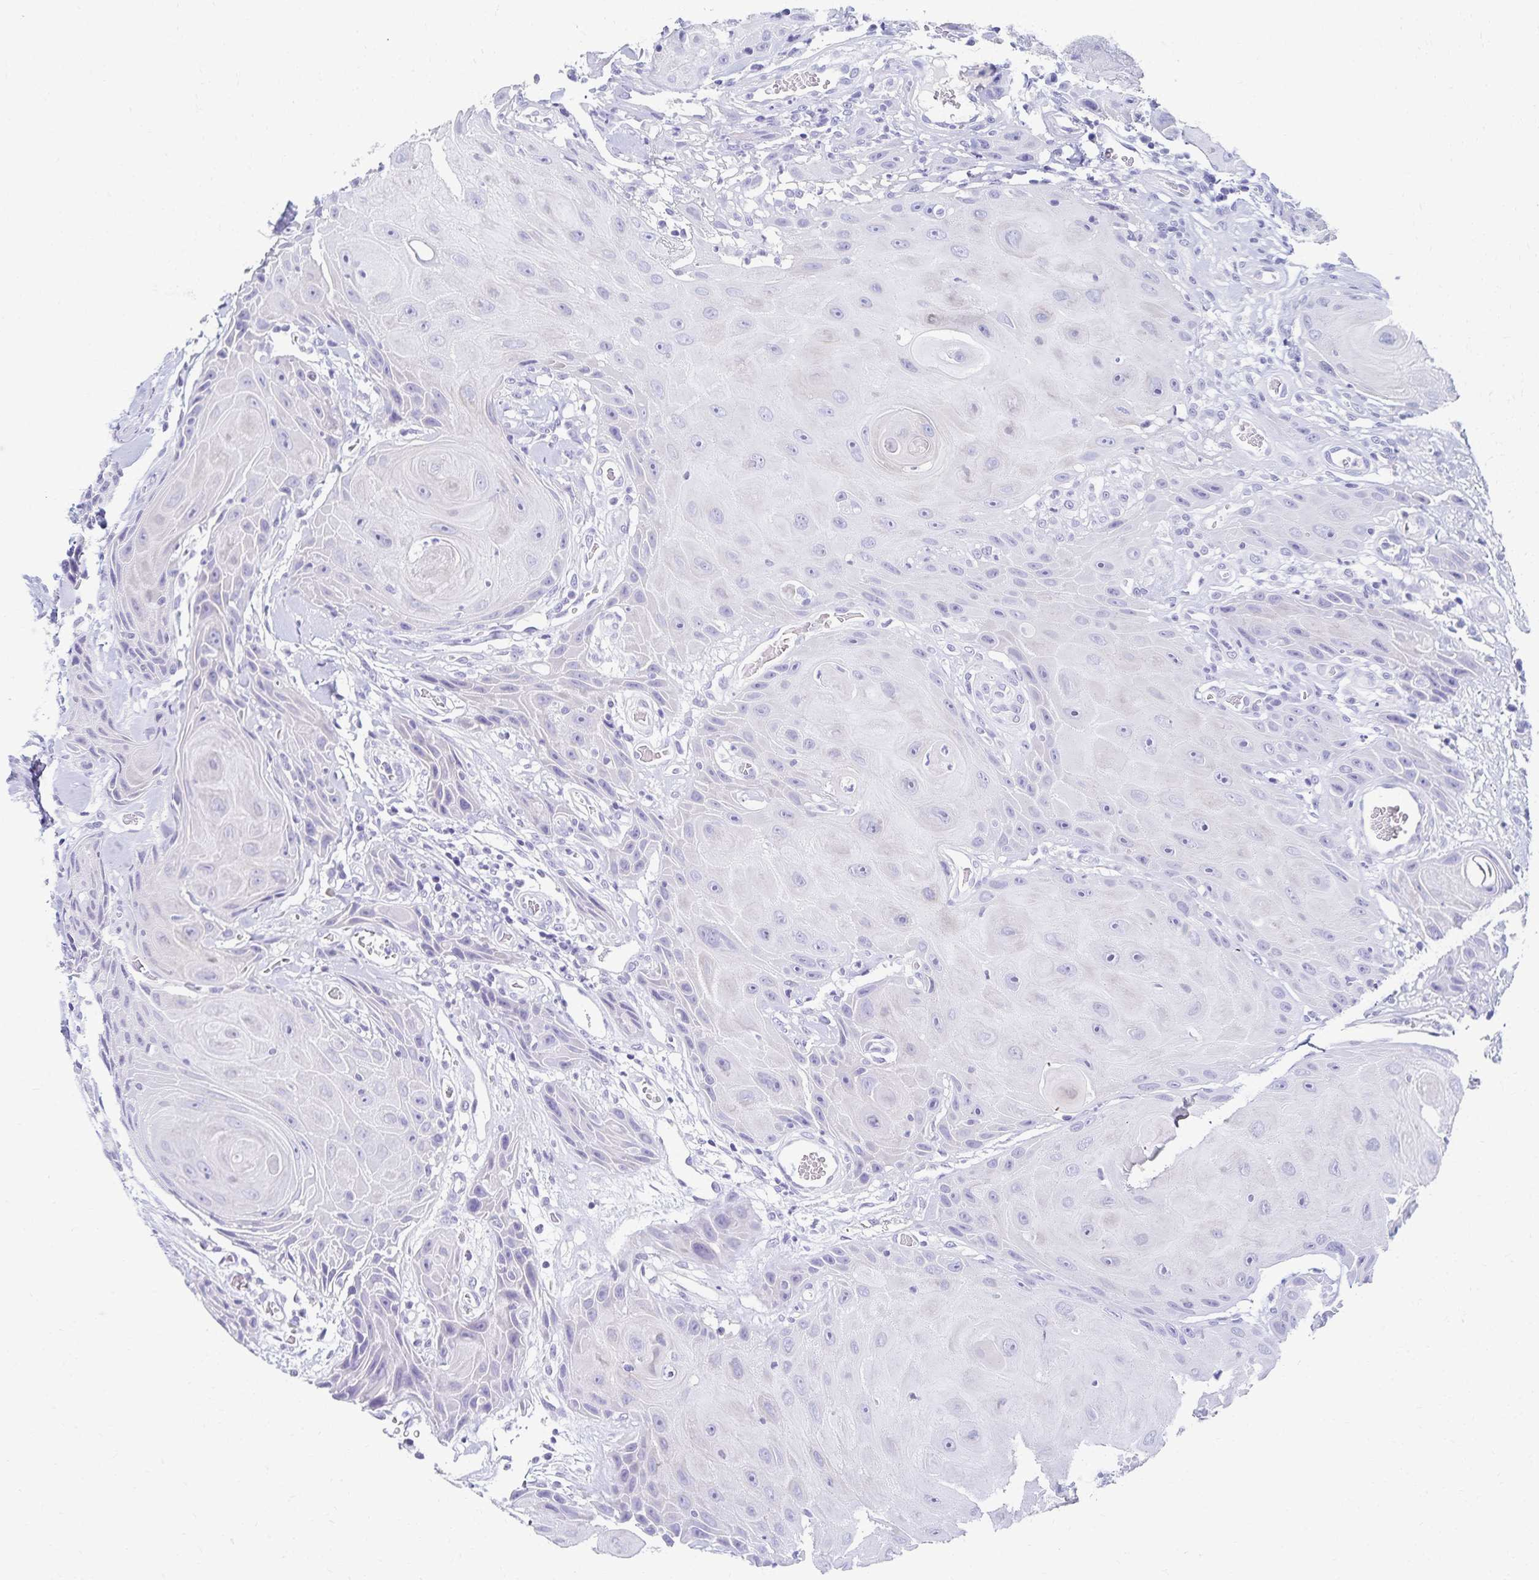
{"staining": {"intensity": "negative", "quantity": "none", "location": "none"}, "tissue": "head and neck cancer", "cell_type": "Tumor cells", "image_type": "cancer", "snomed": [{"axis": "morphology", "description": "Squamous cell carcinoma, NOS"}, {"axis": "topography", "description": "Oral tissue"}, {"axis": "topography", "description": "Head-Neck"}], "caption": "Human head and neck squamous cell carcinoma stained for a protein using immunohistochemistry (IHC) demonstrates no staining in tumor cells.", "gene": "C2orf50", "patient": {"sex": "male", "age": 49}}